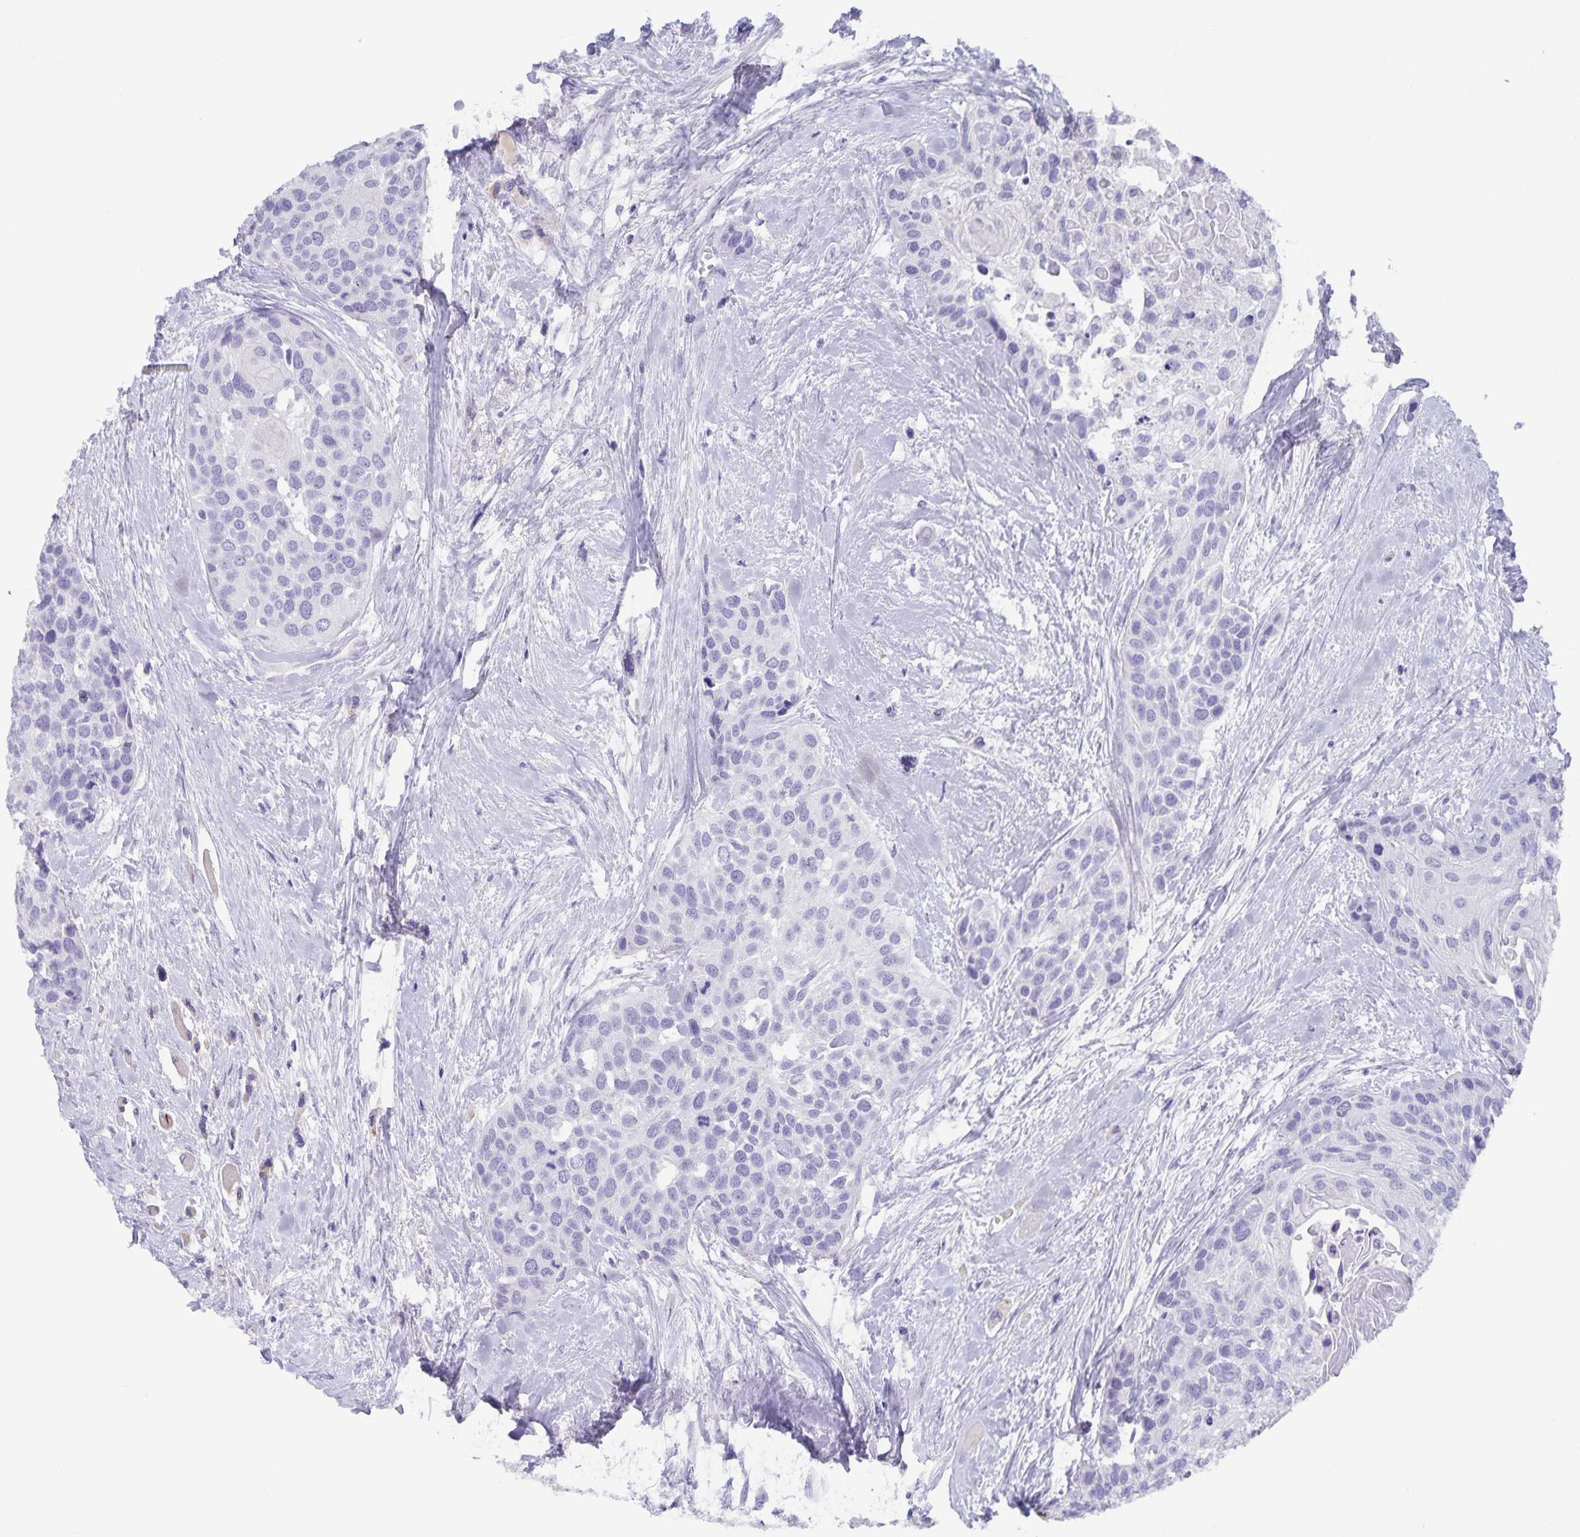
{"staining": {"intensity": "negative", "quantity": "none", "location": "none"}, "tissue": "head and neck cancer", "cell_type": "Tumor cells", "image_type": "cancer", "snomed": [{"axis": "morphology", "description": "Squamous cell carcinoma, NOS"}, {"axis": "topography", "description": "Head-Neck"}], "caption": "Immunohistochemical staining of head and neck cancer exhibits no significant staining in tumor cells.", "gene": "AQP4", "patient": {"sex": "female", "age": 50}}